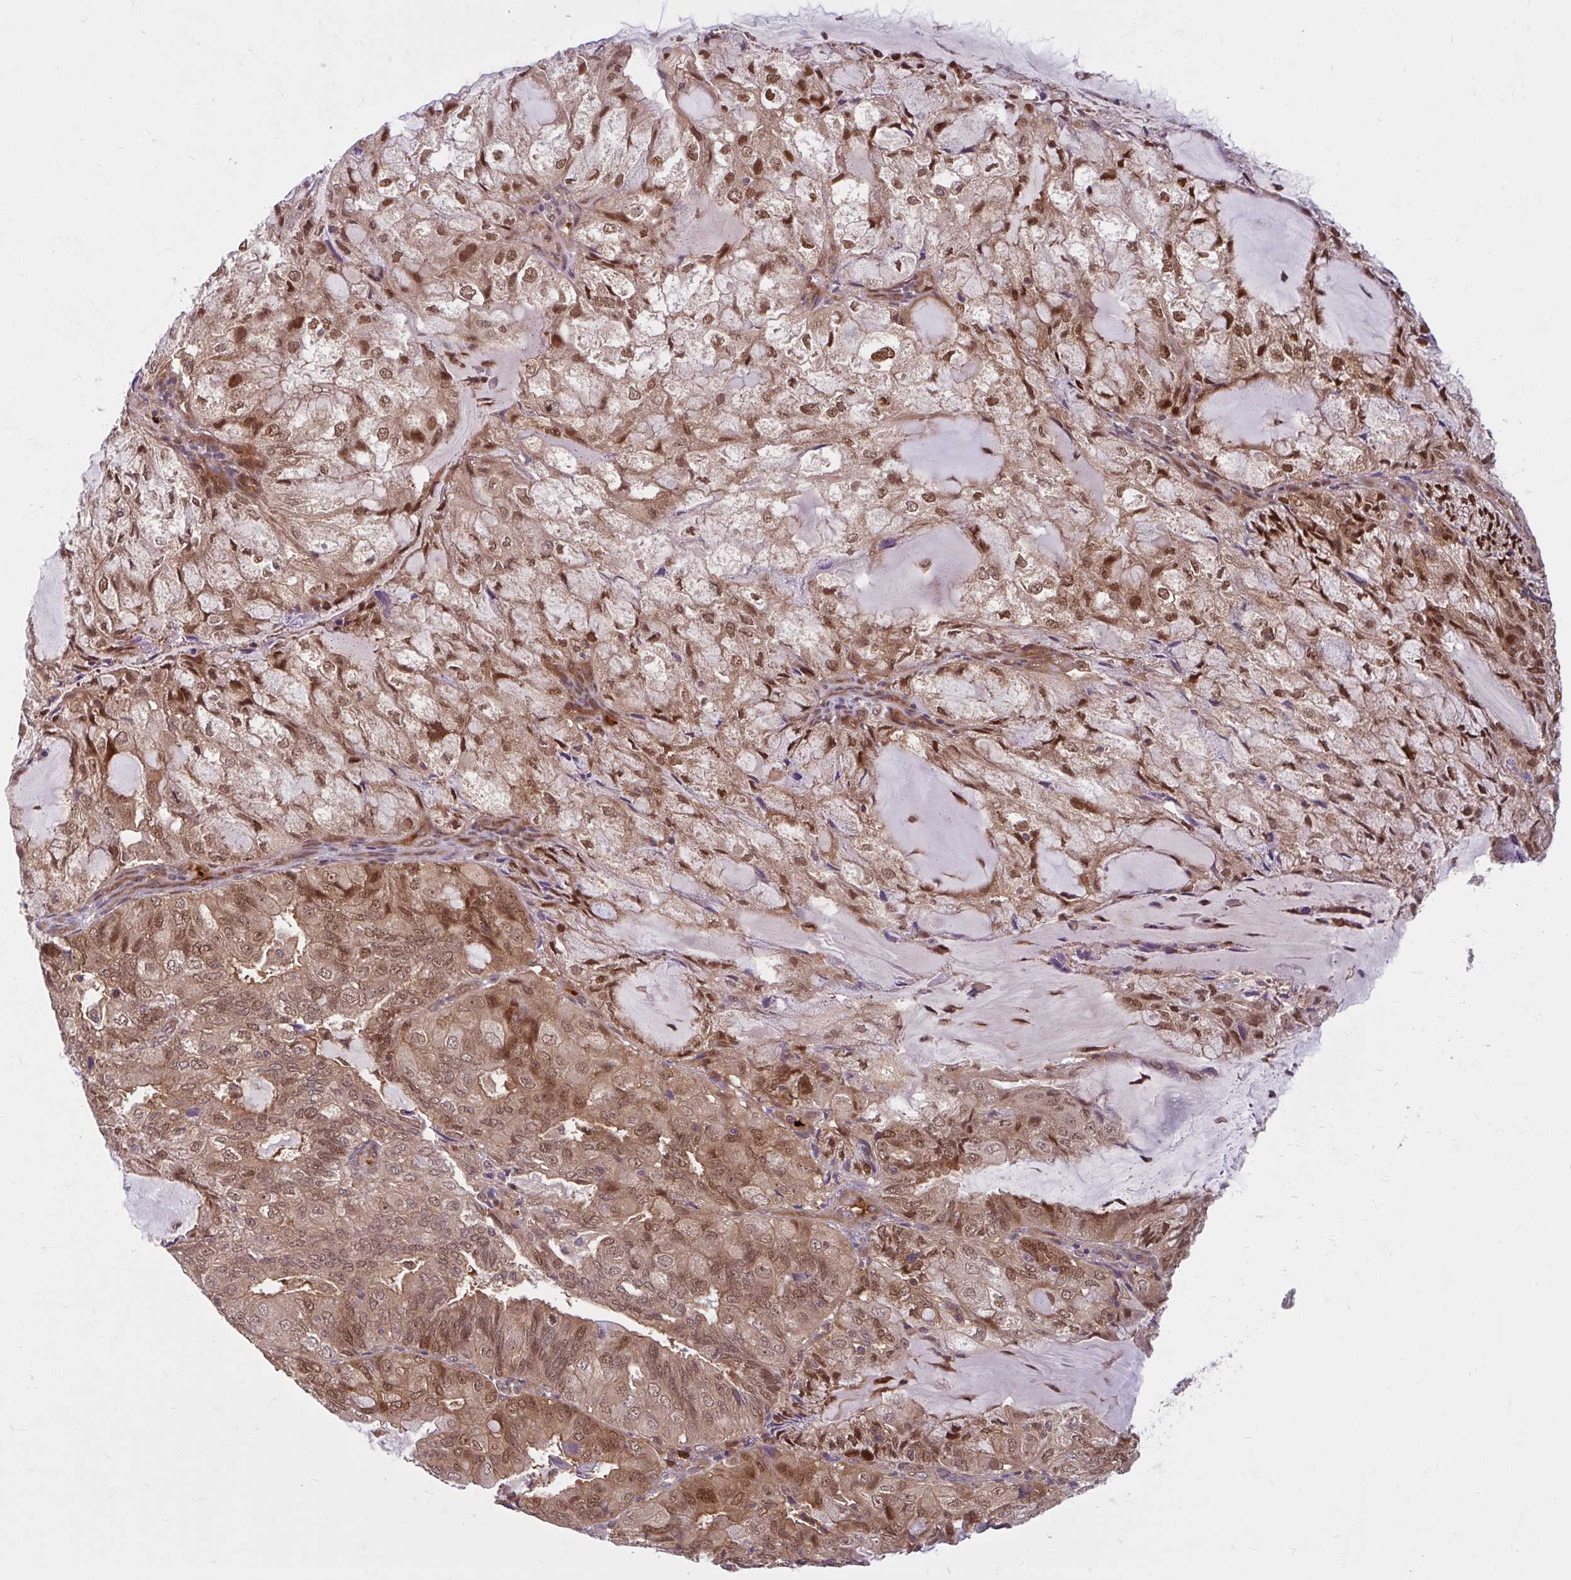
{"staining": {"intensity": "strong", "quantity": ">75%", "location": "cytoplasmic/membranous,nuclear"}, "tissue": "endometrial cancer", "cell_type": "Tumor cells", "image_type": "cancer", "snomed": [{"axis": "morphology", "description": "Adenocarcinoma, NOS"}, {"axis": "topography", "description": "Endometrium"}], "caption": "Immunohistochemical staining of adenocarcinoma (endometrial) reveals high levels of strong cytoplasmic/membranous and nuclear staining in approximately >75% of tumor cells.", "gene": "HMBS", "patient": {"sex": "female", "age": 81}}